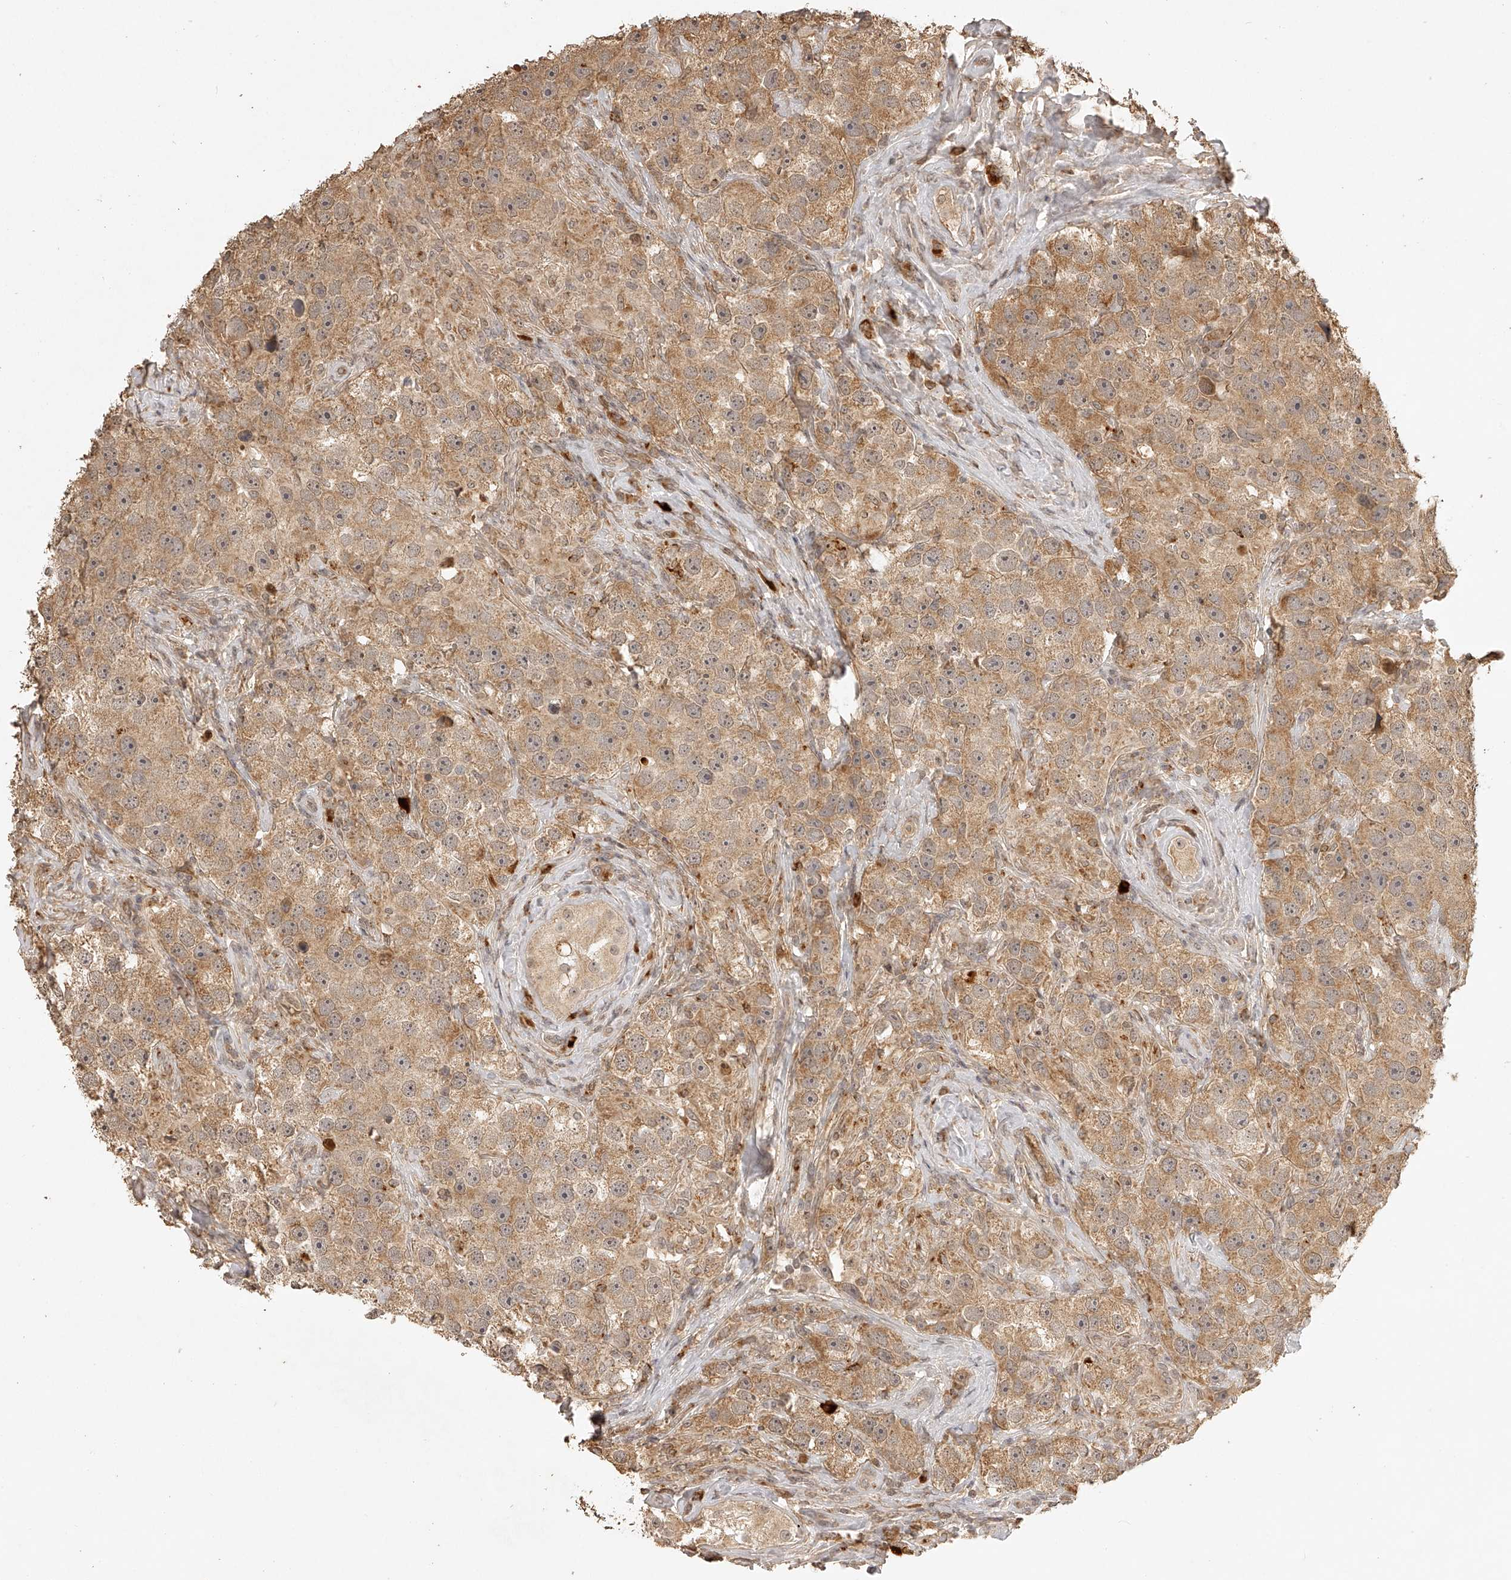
{"staining": {"intensity": "moderate", "quantity": ">75%", "location": "cytoplasmic/membranous"}, "tissue": "testis cancer", "cell_type": "Tumor cells", "image_type": "cancer", "snomed": [{"axis": "morphology", "description": "Seminoma, NOS"}, {"axis": "topography", "description": "Testis"}], "caption": "IHC (DAB) staining of human testis cancer (seminoma) displays moderate cytoplasmic/membranous protein positivity in approximately >75% of tumor cells. The staining is performed using DAB brown chromogen to label protein expression. The nuclei are counter-stained blue using hematoxylin.", "gene": "BCL2L11", "patient": {"sex": "male", "age": 49}}